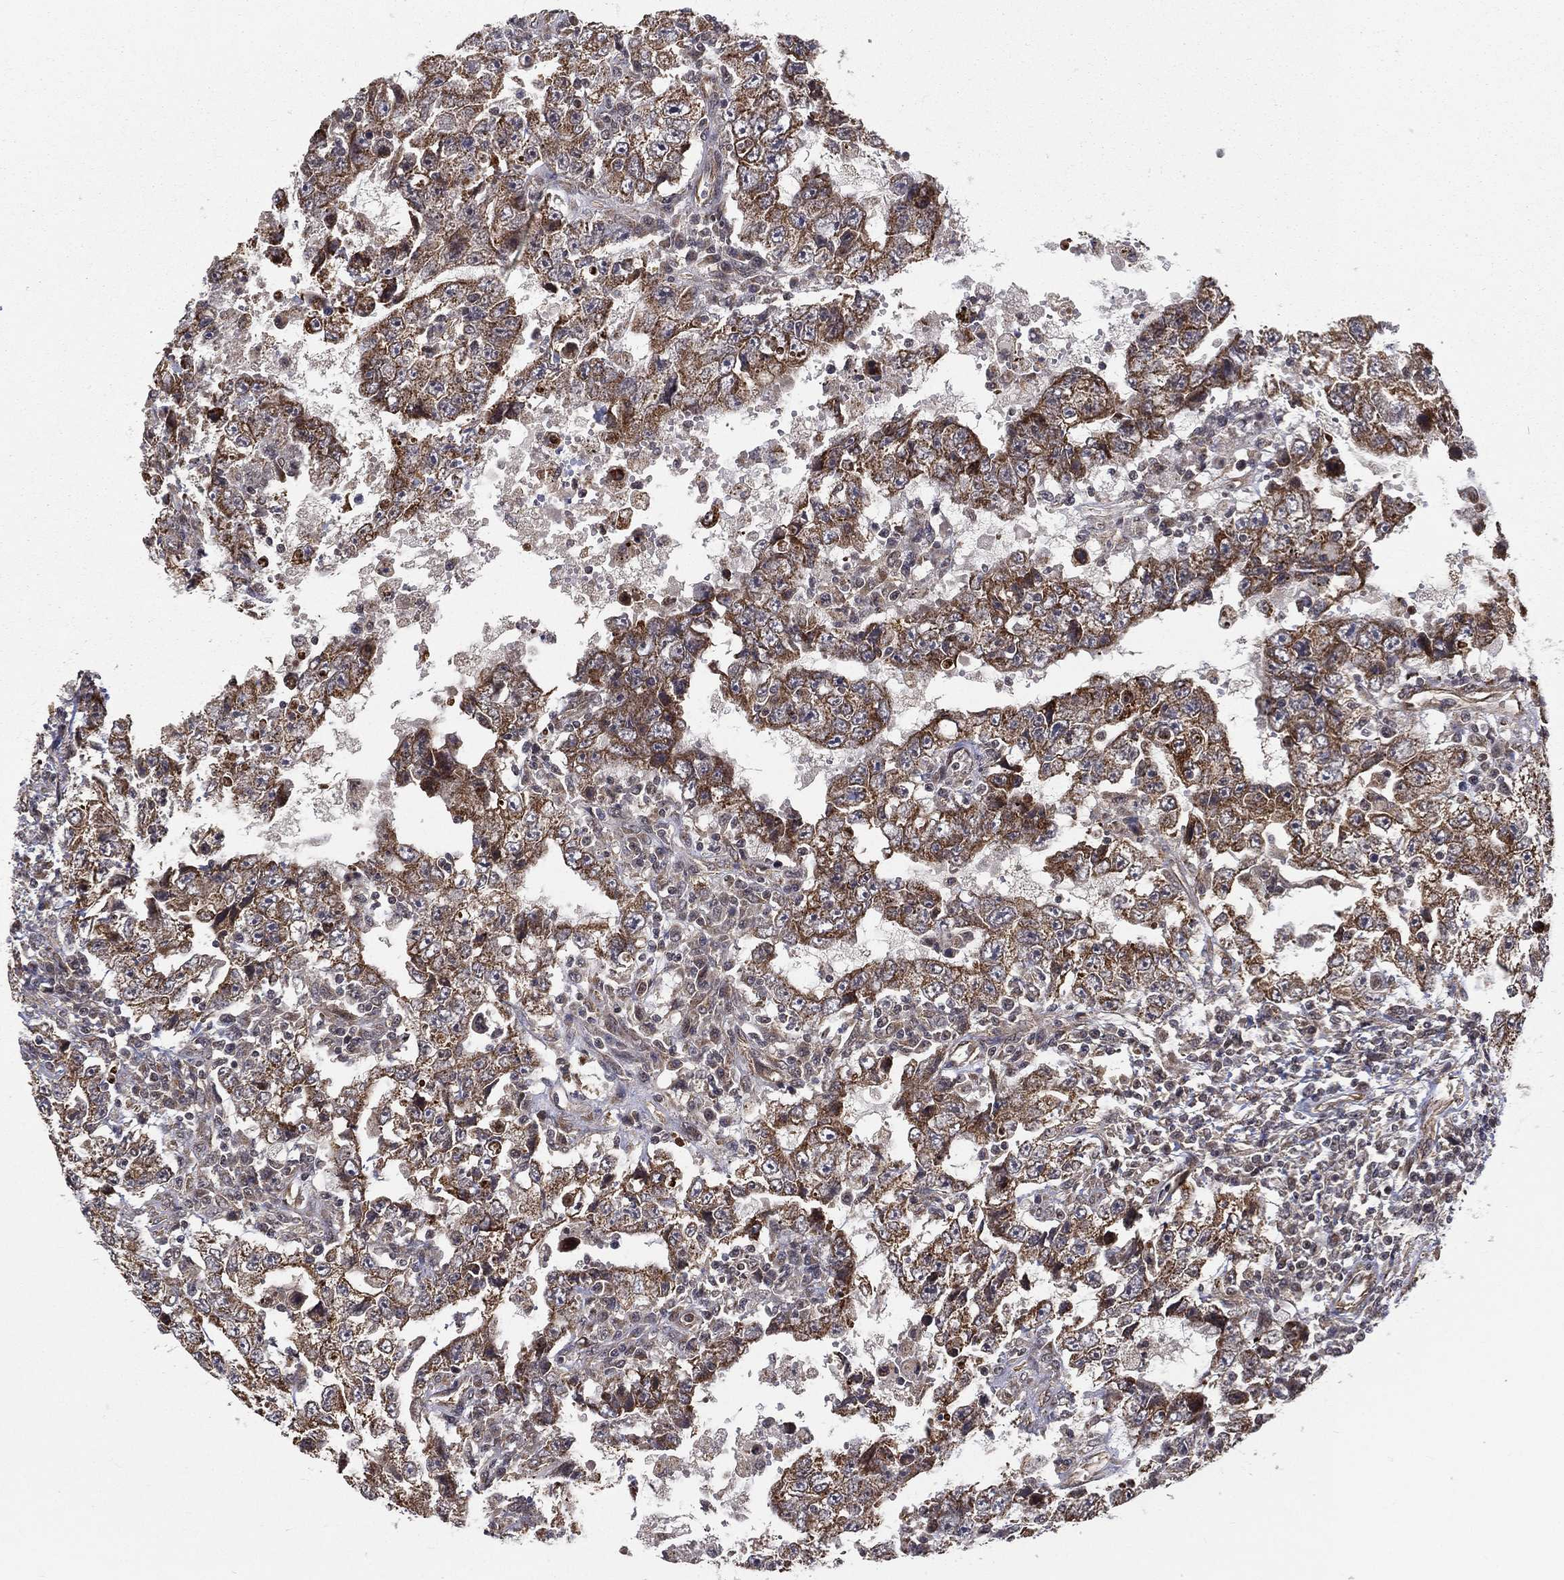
{"staining": {"intensity": "strong", "quantity": "25%-75%", "location": "cytoplasmic/membranous"}, "tissue": "testis cancer", "cell_type": "Tumor cells", "image_type": "cancer", "snomed": [{"axis": "morphology", "description": "Carcinoma, Embryonal, NOS"}, {"axis": "topography", "description": "Testis"}], "caption": "DAB immunohistochemical staining of testis cancer (embryonal carcinoma) displays strong cytoplasmic/membranous protein expression in approximately 25%-75% of tumor cells.", "gene": "UACA", "patient": {"sex": "male", "age": 26}}